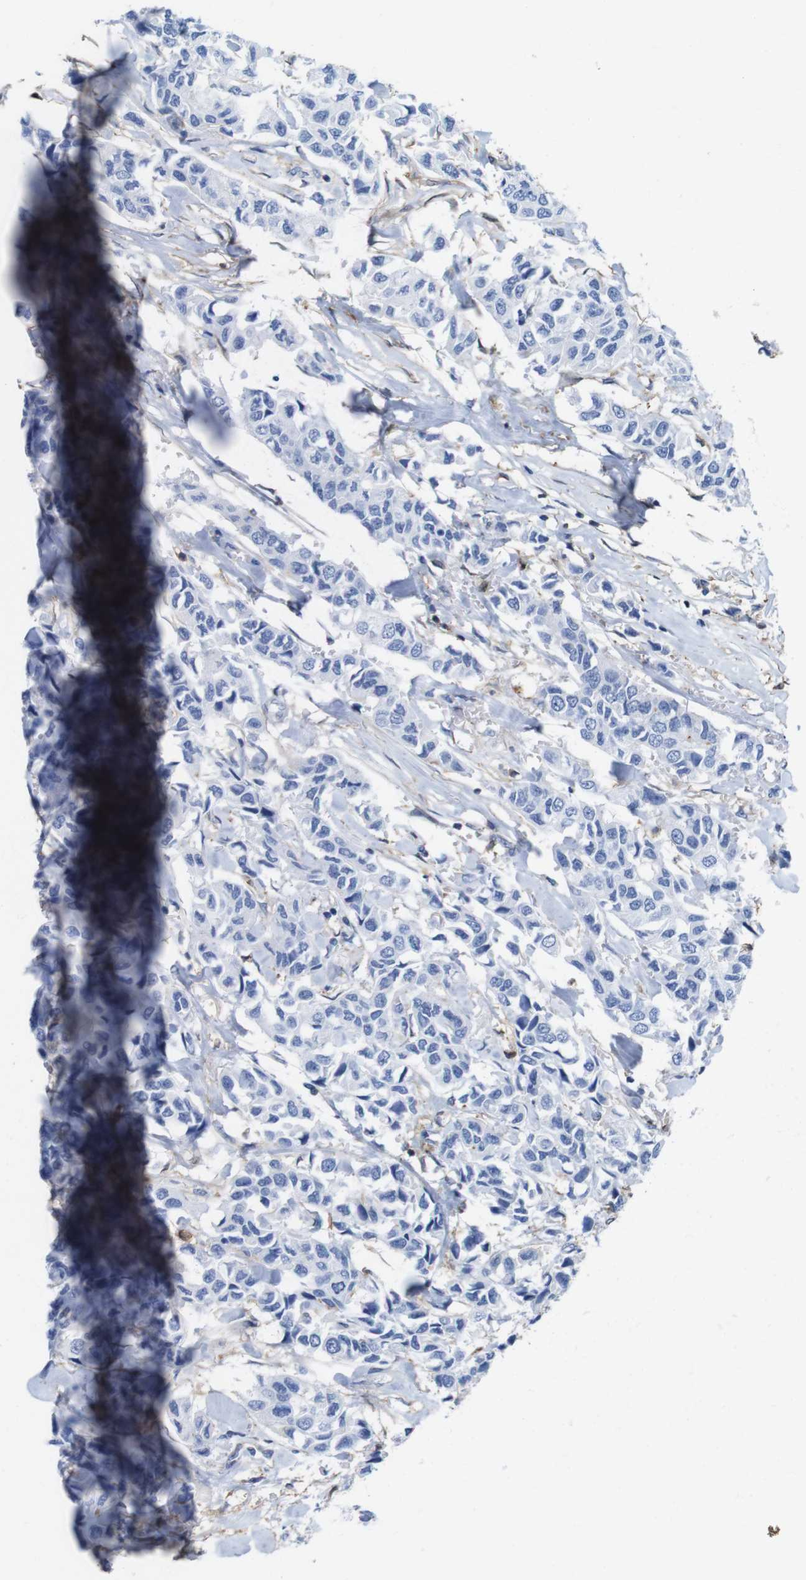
{"staining": {"intensity": "negative", "quantity": "none", "location": "none"}, "tissue": "breast cancer", "cell_type": "Tumor cells", "image_type": "cancer", "snomed": [{"axis": "morphology", "description": "Duct carcinoma"}, {"axis": "topography", "description": "Breast"}], "caption": "Photomicrograph shows no protein positivity in tumor cells of intraductal carcinoma (breast) tissue.", "gene": "ANXA1", "patient": {"sex": "female", "age": 80}}